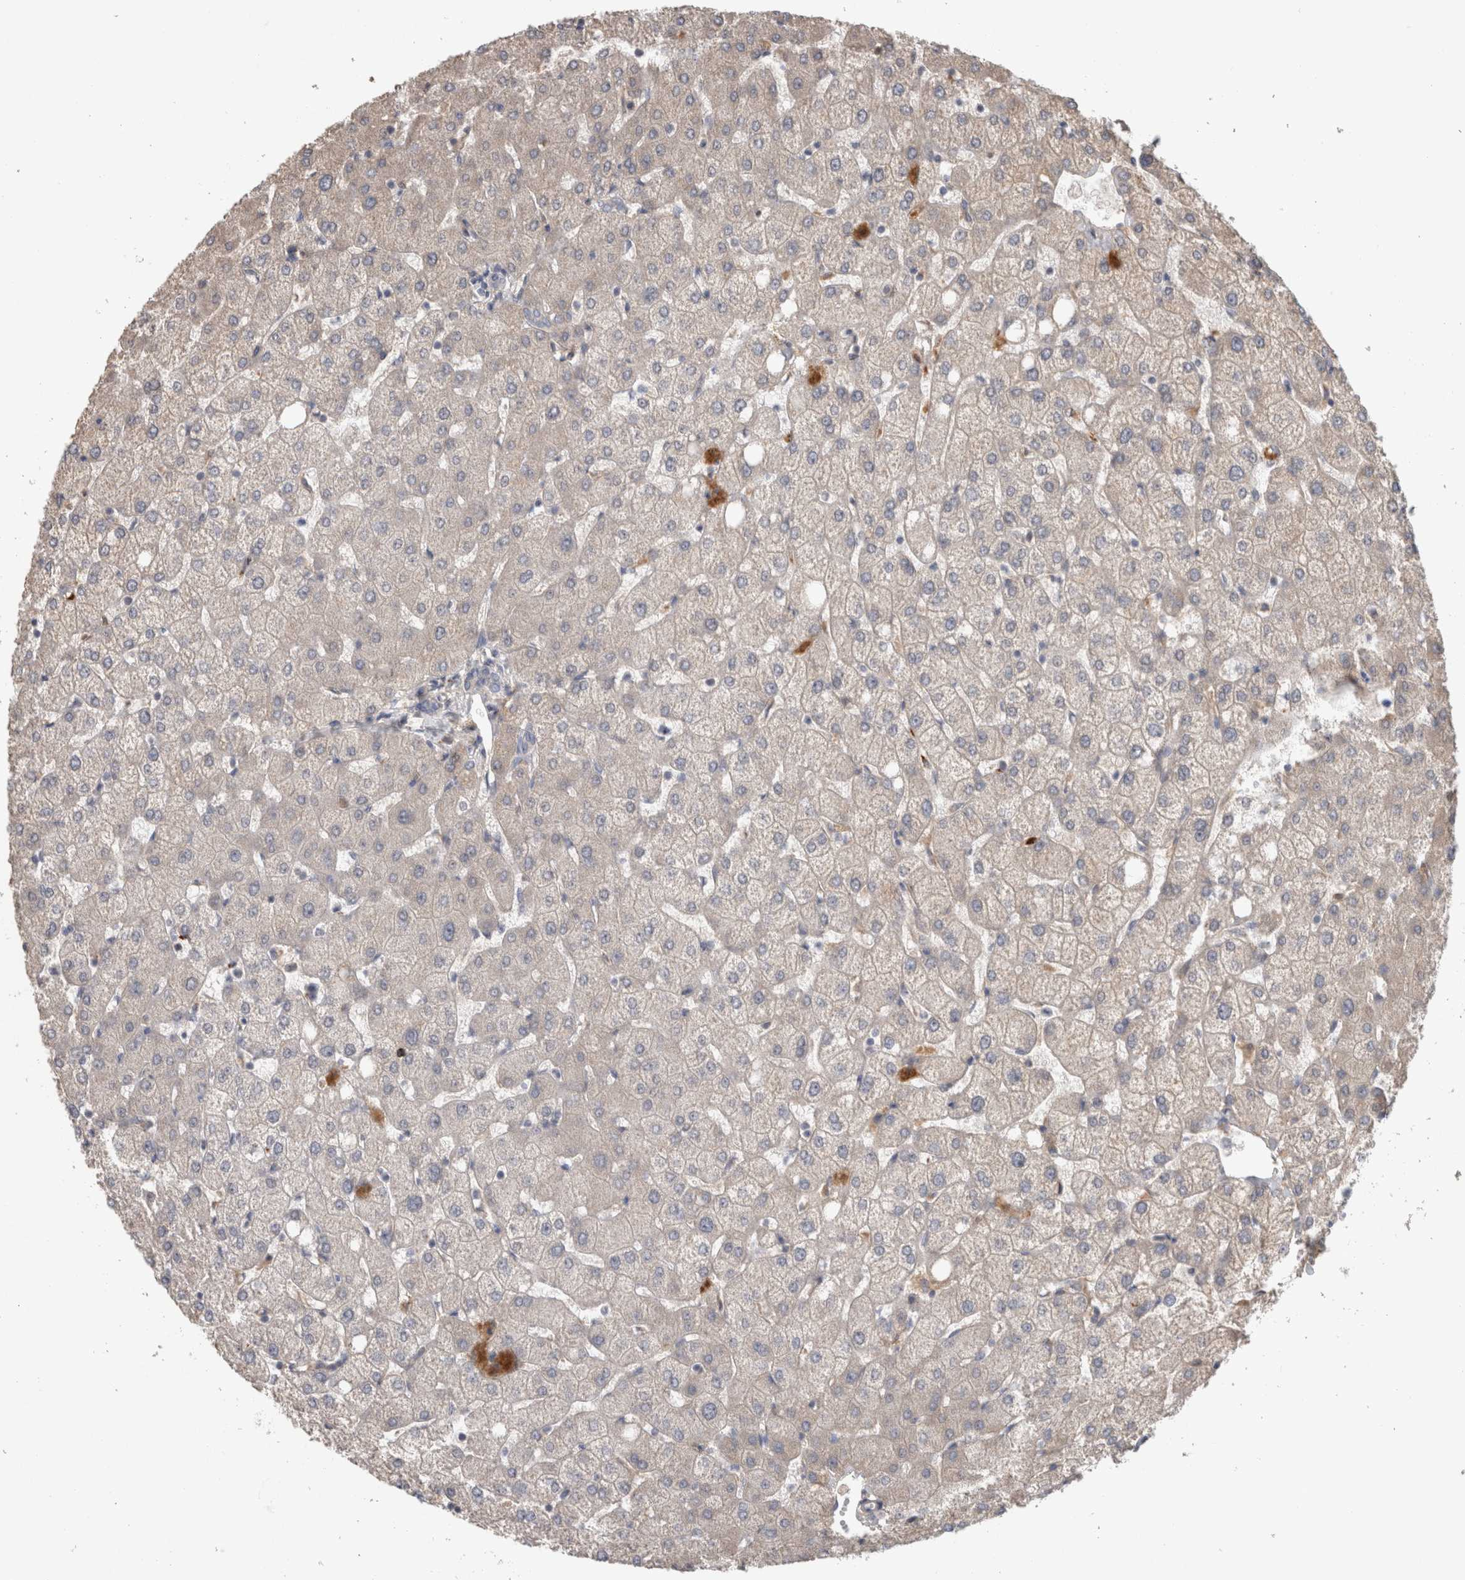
{"staining": {"intensity": "negative", "quantity": "none", "location": "none"}, "tissue": "liver", "cell_type": "Cholangiocytes", "image_type": "normal", "snomed": [{"axis": "morphology", "description": "Normal tissue, NOS"}, {"axis": "topography", "description": "Liver"}], "caption": "Photomicrograph shows no protein expression in cholangiocytes of benign liver. (Brightfield microscopy of DAB (3,3'-diaminobenzidine) immunohistochemistry at high magnification).", "gene": "TARBP1", "patient": {"sex": "female", "age": 54}}